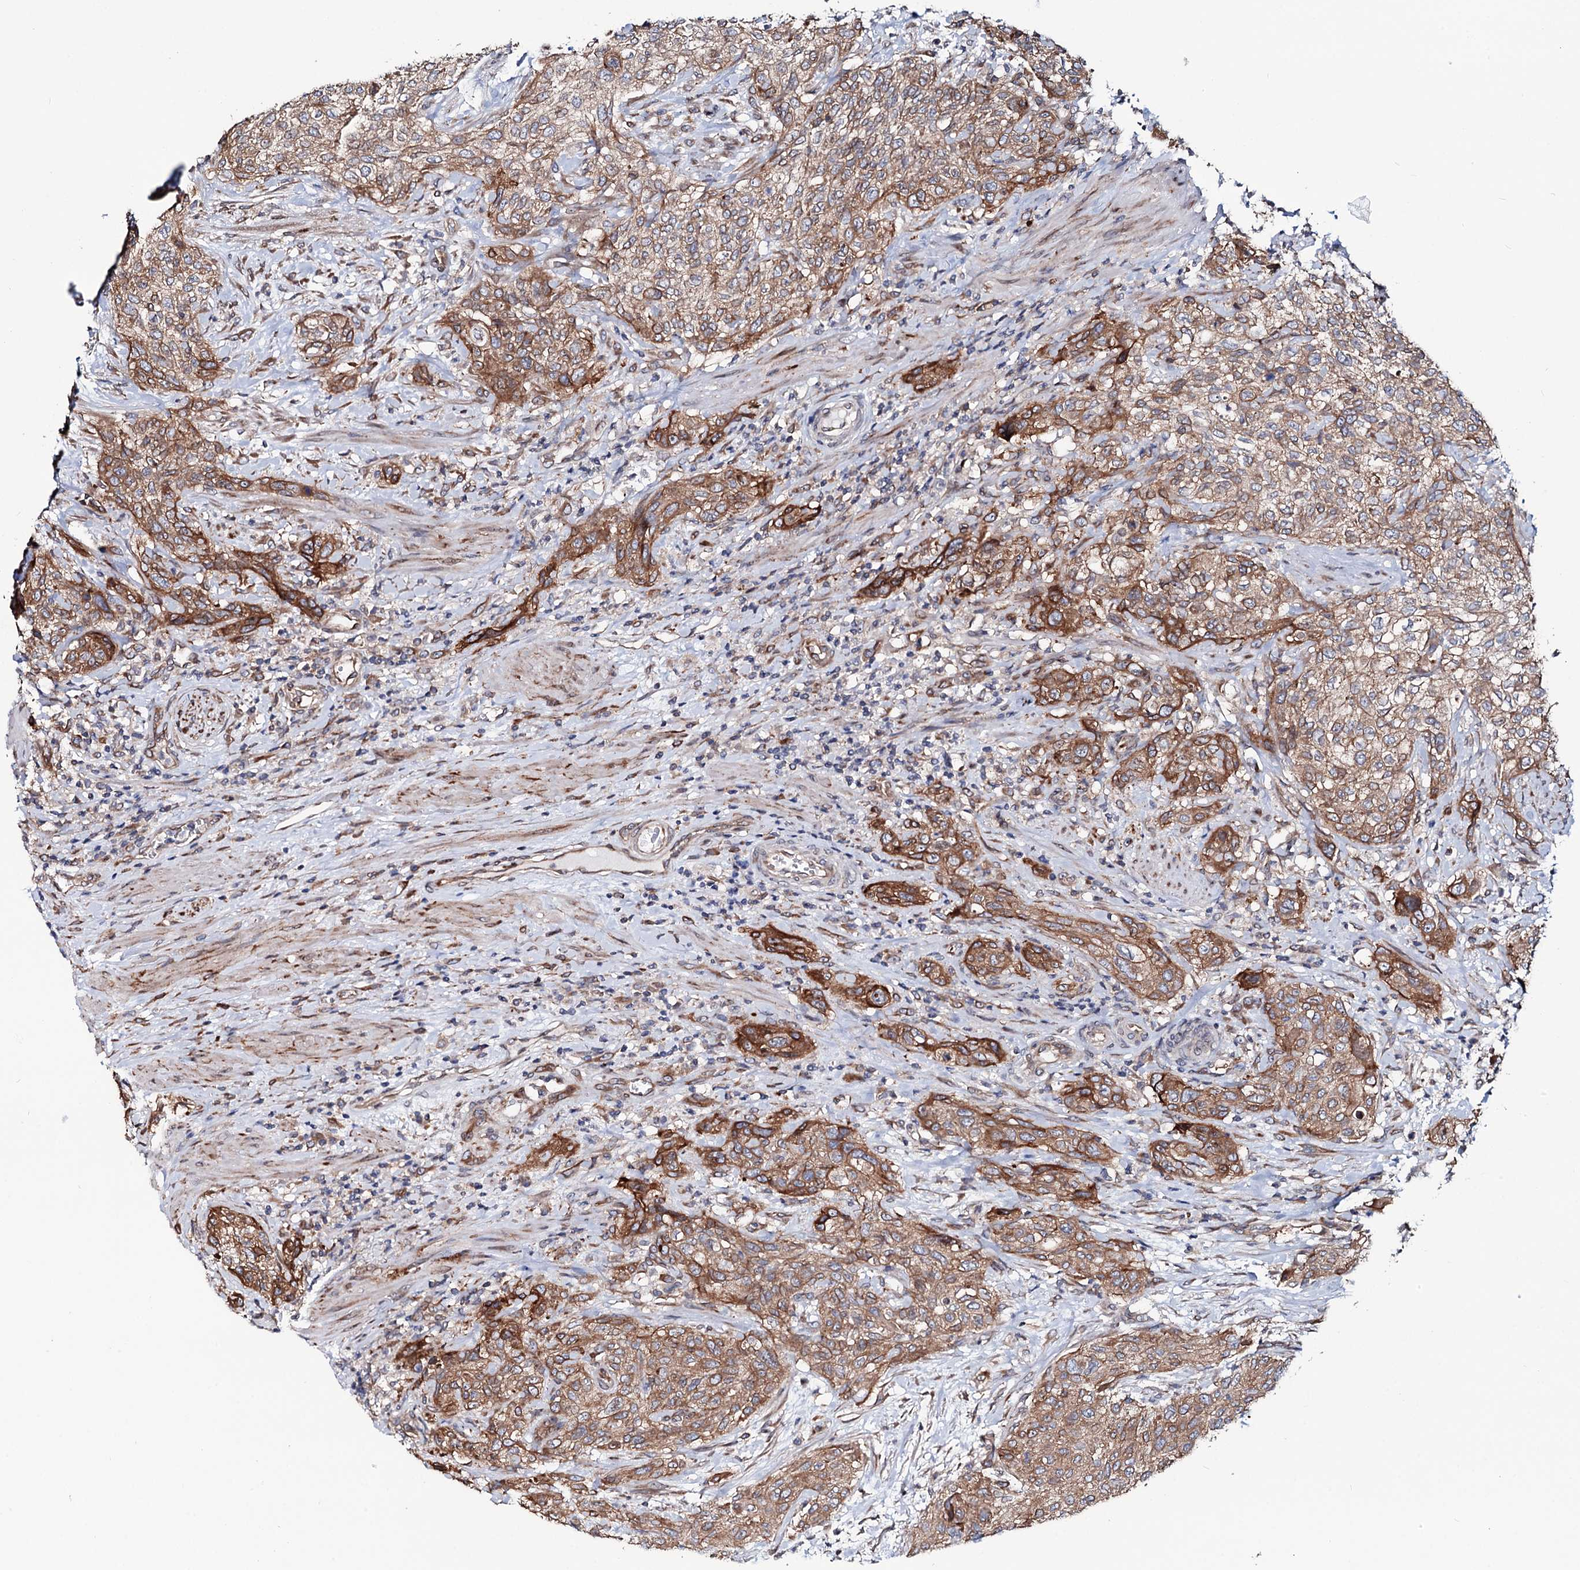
{"staining": {"intensity": "moderate", "quantity": ">75%", "location": "cytoplasmic/membranous"}, "tissue": "urothelial cancer", "cell_type": "Tumor cells", "image_type": "cancer", "snomed": [{"axis": "morphology", "description": "Normal tissue, NOS"}, {"axis": "morphology", "description": "Urothelial carcinoma, NOS"}, {"axis": "topography", "description": "Urinary bladder"}, {"axis": "topography", "description": "Peripheral nerve tissue"}], "caption": "The photomicrograph displays staining of transitional cell carcinoma, revealing moderate cytoplasmic/membranous protein positivity (brown color) within tumor cells.", "gene": "PTDSS2", "patient": {"sex": "male", "age": 35}}